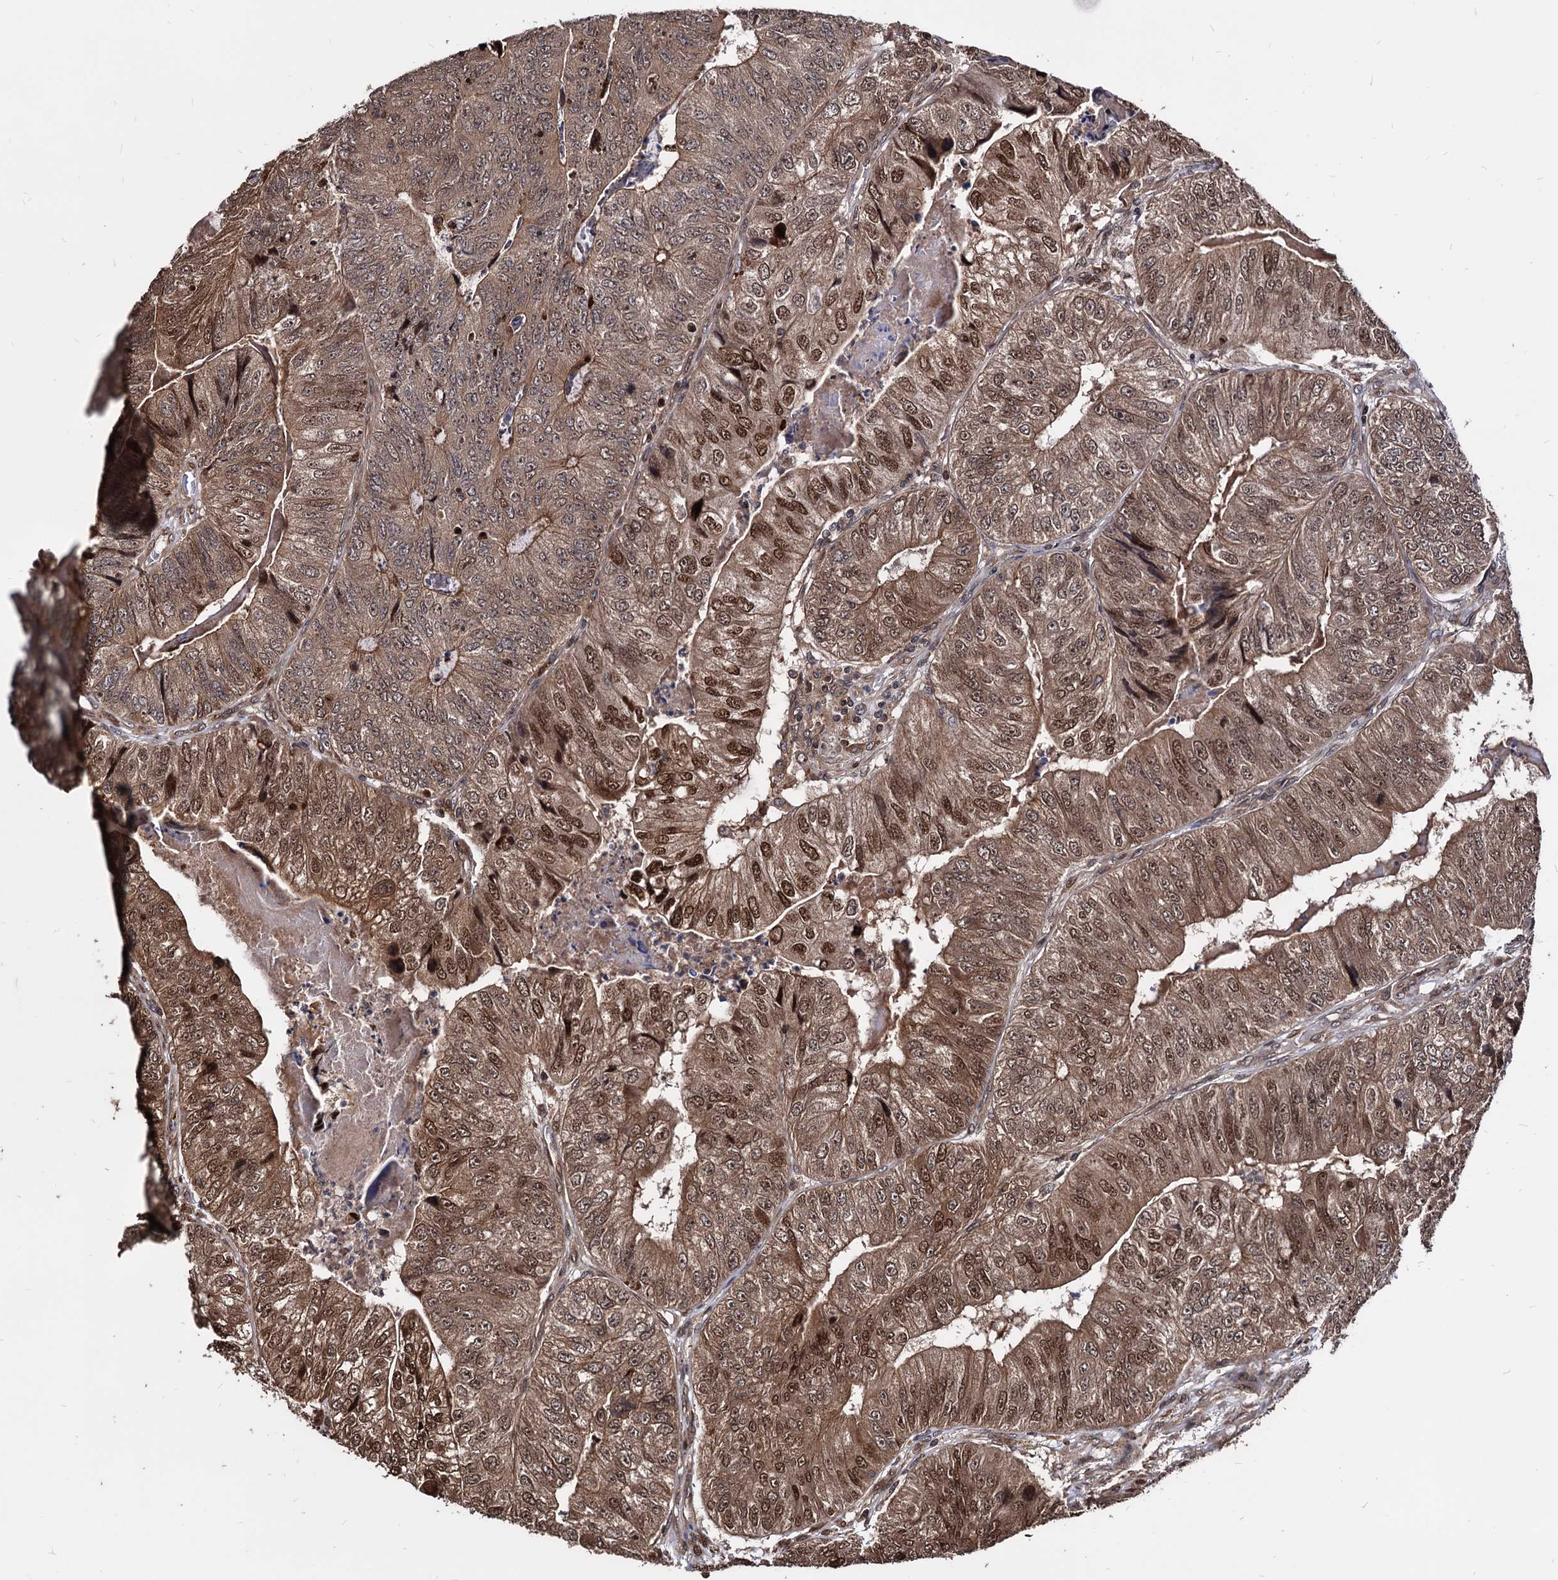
{"staining": {"intensity": "moderate", "quantity": ">75%", "location": "cytoplasmic/membranous,nuclear"}, "tissue": "colorectal cancer", "cell_type": "Tumor cells", "image_type": "cancer", "snomed": [{"axis": "morphology", "description": "Adenocarcinoma, NOS"}, {"axis": "topography", "description": "Colon"}], "caption": "Colorectal cancer stained with a brown dye demonstrates moderate cytoplasmic/membranous and nuclear positive positivity in about >75% of tumor cells.", "gene": "ANKRD12", "patient": {"sex": "female", "age": 67}}